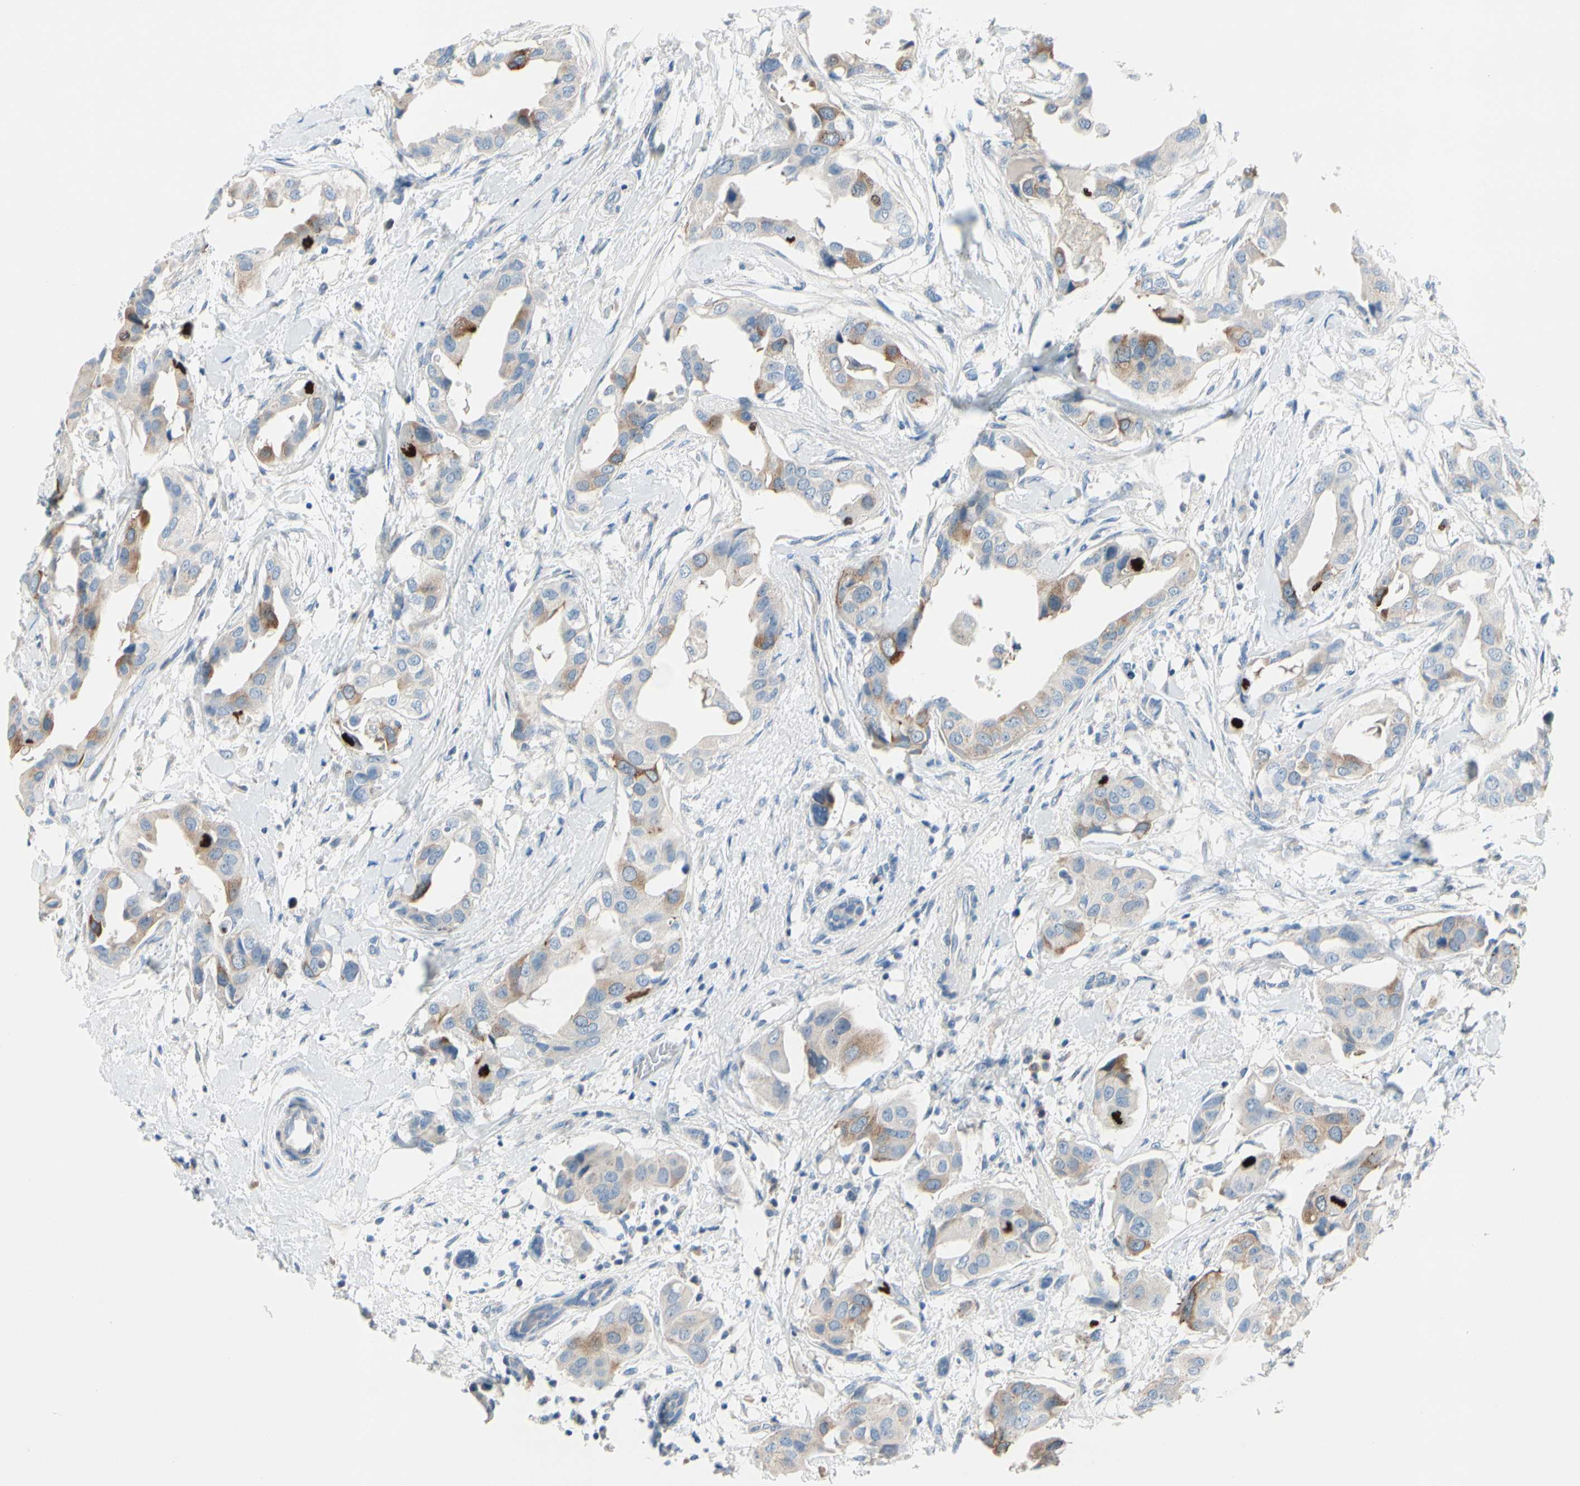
{"staining": {"intensity": "moderate", "quantity": "25%-75%", "location": "cytoplasmic/membranous"}, "tissue": "breast cancer", "cell_type": "Tumor cells", "image_type": "cancer", "snomed": [{"axis": "morphology", "description": "Duct carcinoma"}, {"axis": "topography", "description": "Breast"}], "caption": "Human breast invasive ductal carcinoma stained with a brown dye exhibits moderate cytoplasmic/membranous positive expression in approximately 25%-75% of tumor cells.", "gene": "CKAP2", "patient": {"sex": "female", "age": 40}}